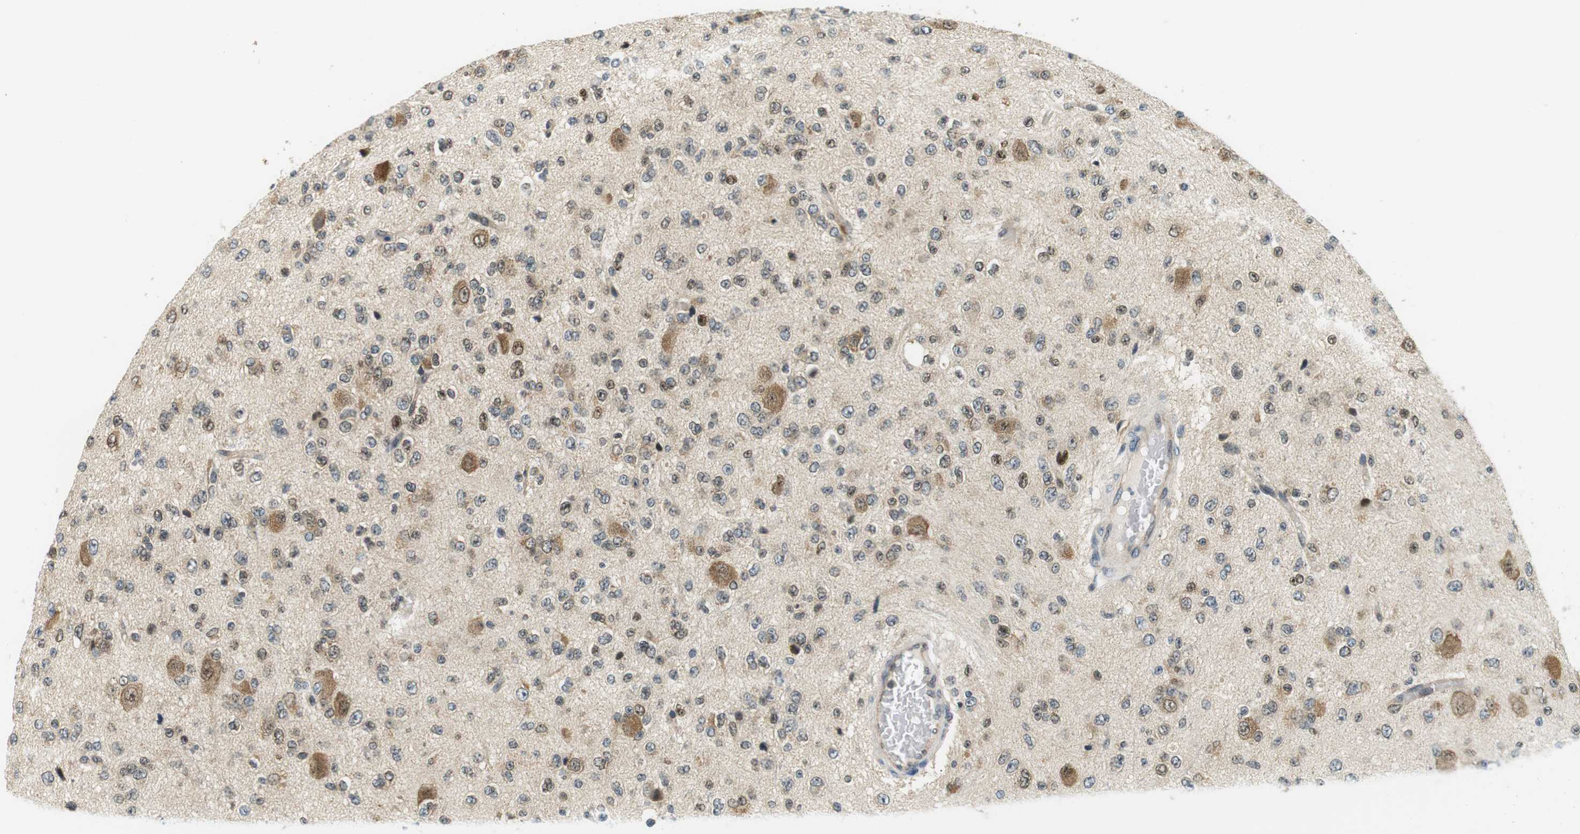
{"staining": {"intensity": "weak", "quantity": "25%-75%", "location": "cytoplasmic/membranous,nuclear"}, "tissue": "glioma", "cell_type": "Tumor cells", "image_type": "cancer", "snomed": [{"axis": "morphology", "description": "Glioma, malignant, High grade"}, {"axis": "topography", "description": "pancreas cauda"}], "caption": "Brown immunohistochemical staining in glioma demonstrates weak cytoplasmic/membranous and nuclear staining in about 25%-75% of tumor cells.", "gene": "CSNK2B", "patient": {"sex": "male", "age": 60}}